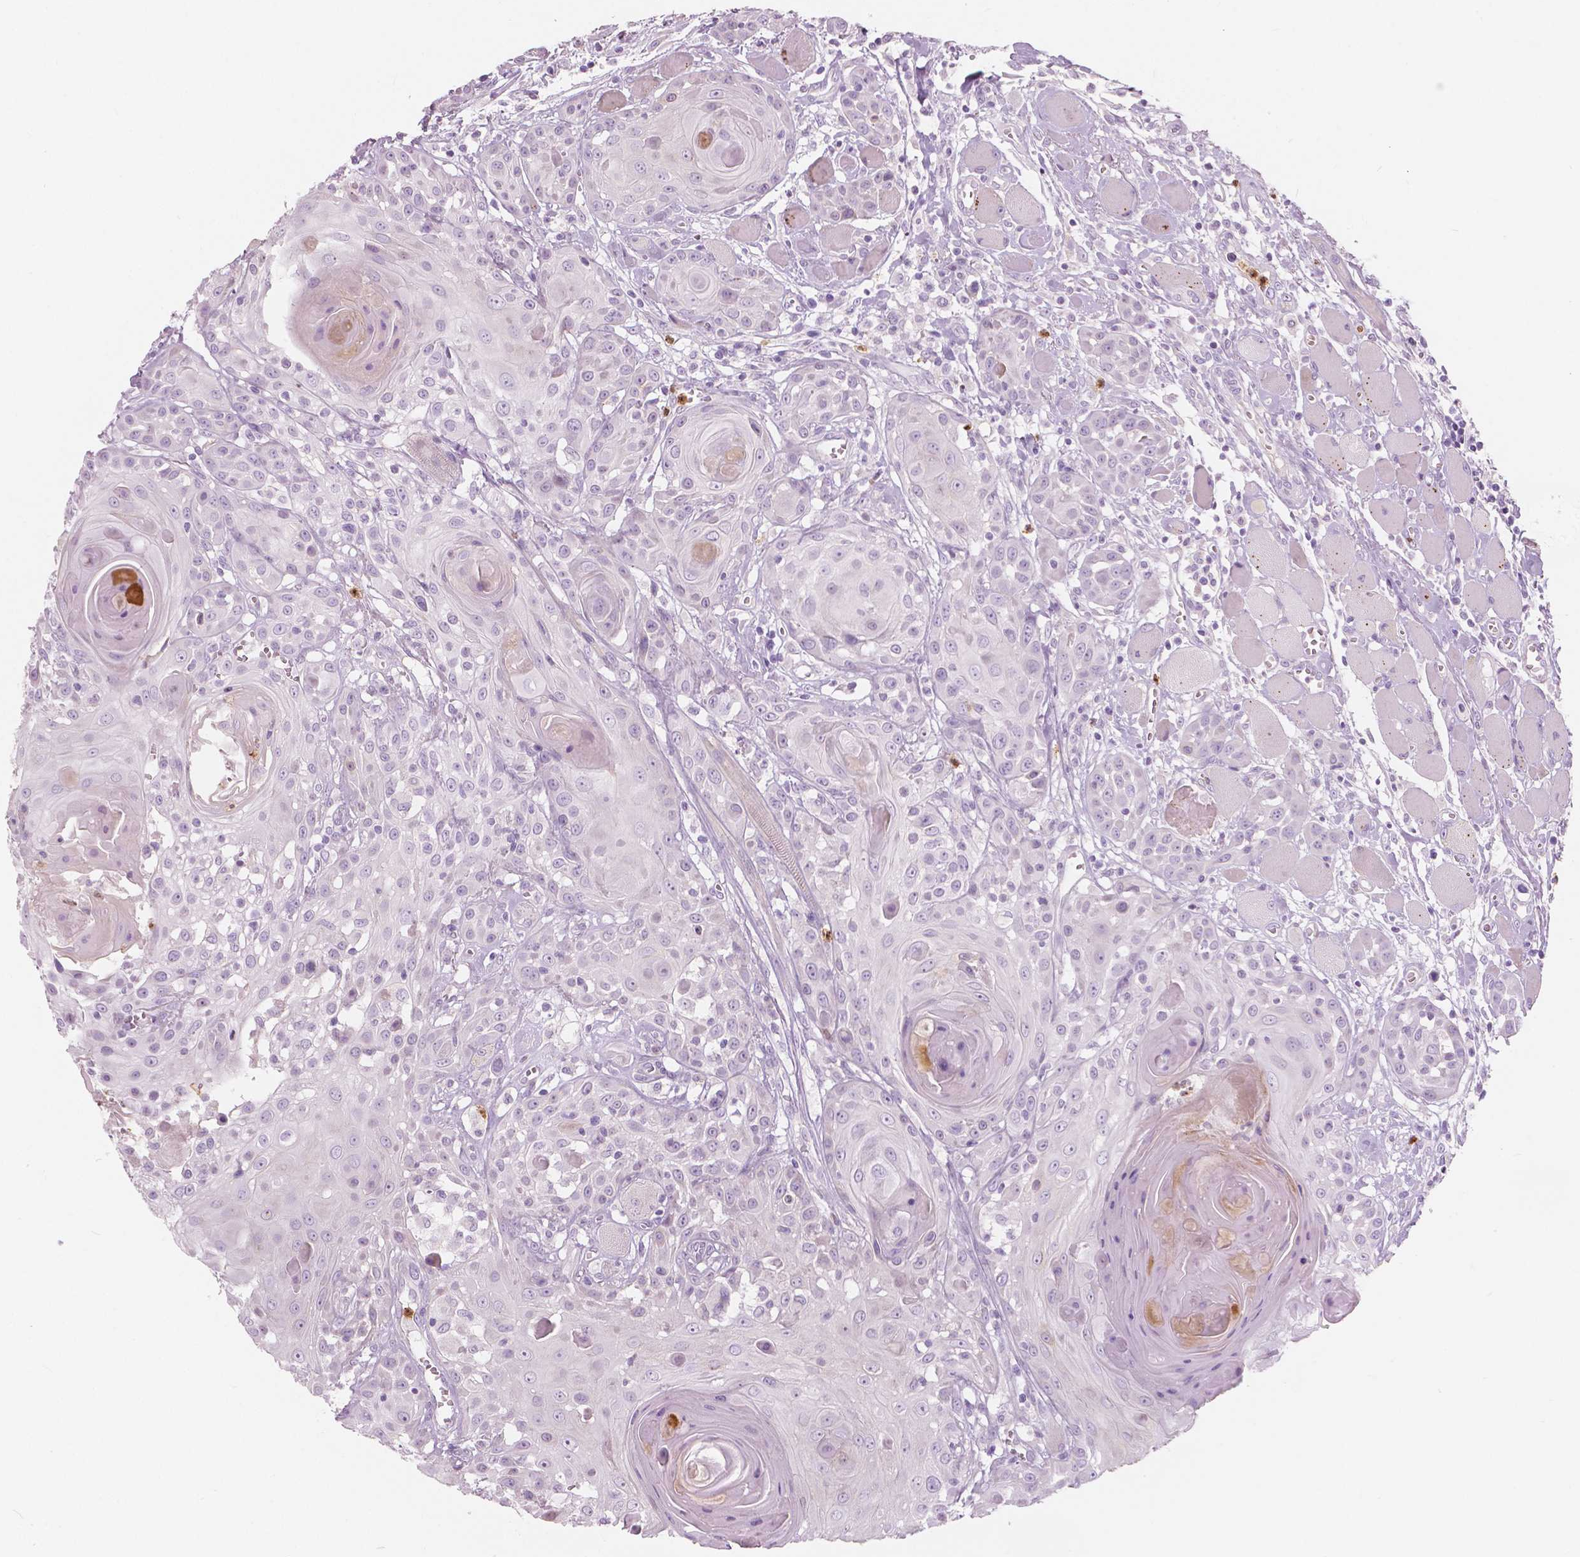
{"staining": {"intensity": "negative", "quantity": "none", "location": "none"}, "tissue": "head and neck cancer", "cell_type": "Tumor cells", "image_type": "cancer", "snomed": [{"axis": "morphology", "description": "Squamous cell carcinoma, NOS"}, {"axis": "topography", "description": "Head-Neck"}], "caption": "High power microscopy image of an immunohistochemistry (IHC) photomicrograph of head and neck cancer, revealing no significant positivity in tumor cells.", "gene": "CXCR2", "patient": {"sex": "female", "age": 80}}